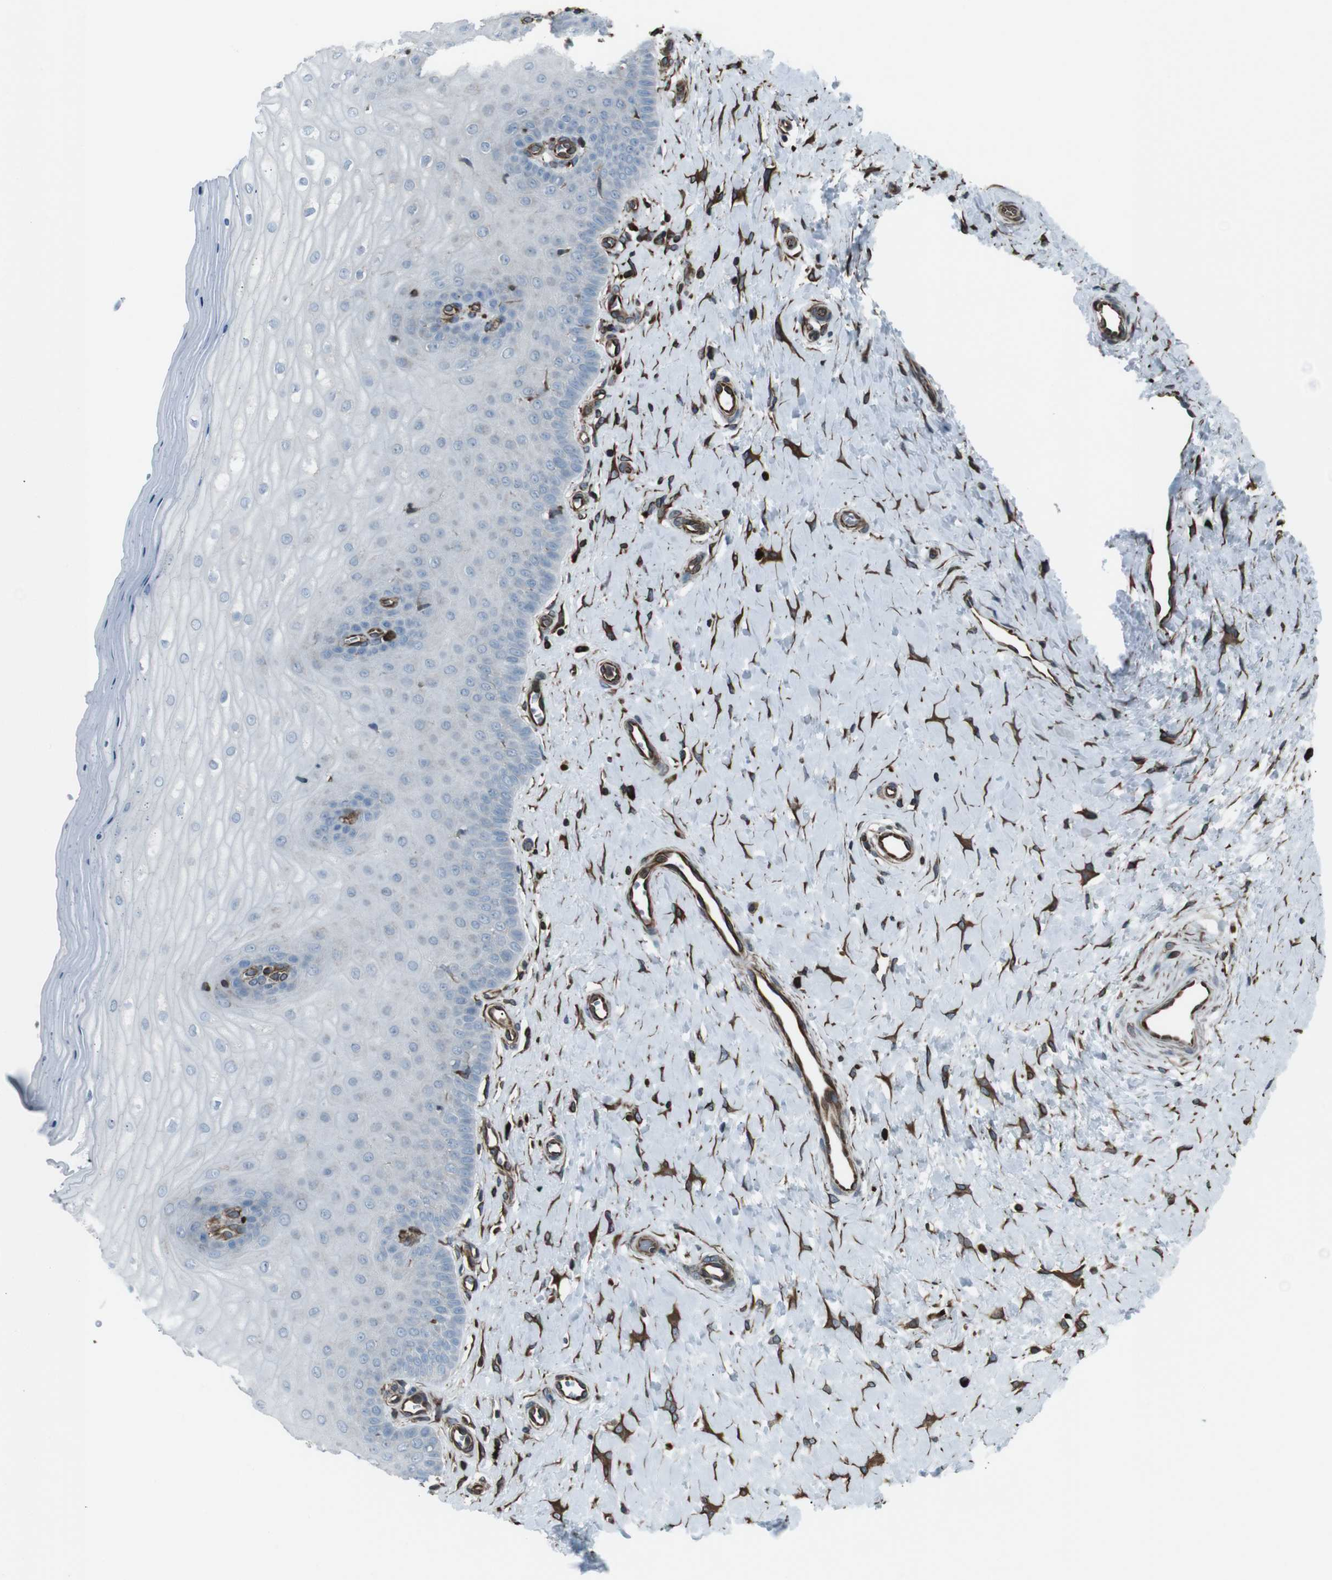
{"staining": {"intensity": "moderate", "quantity": ">75%", "location": "cytoplasmic/membranous"}, "tissue": "cervix", "cell_type": "Glandular cells", "image_type": "normal", "snomed": [{"axis": "morphology", "description": "Normal tissue, NOS"}, {"axis": "topography", "description": "Cervix"}], "caption": "Brown immunohistochemical staining in unremarkable human cervix reveals moderate cytoplasmic/membranous positivity in approximately >75% of glandular cells. The staining was performed using DAB to visualize the protein expression in brown, while the nuclei were stained in blue with hematoxylin (Magnification: 20x).", "gene": "TMEM141", "patient": {"sex": "female", "age": 55}}